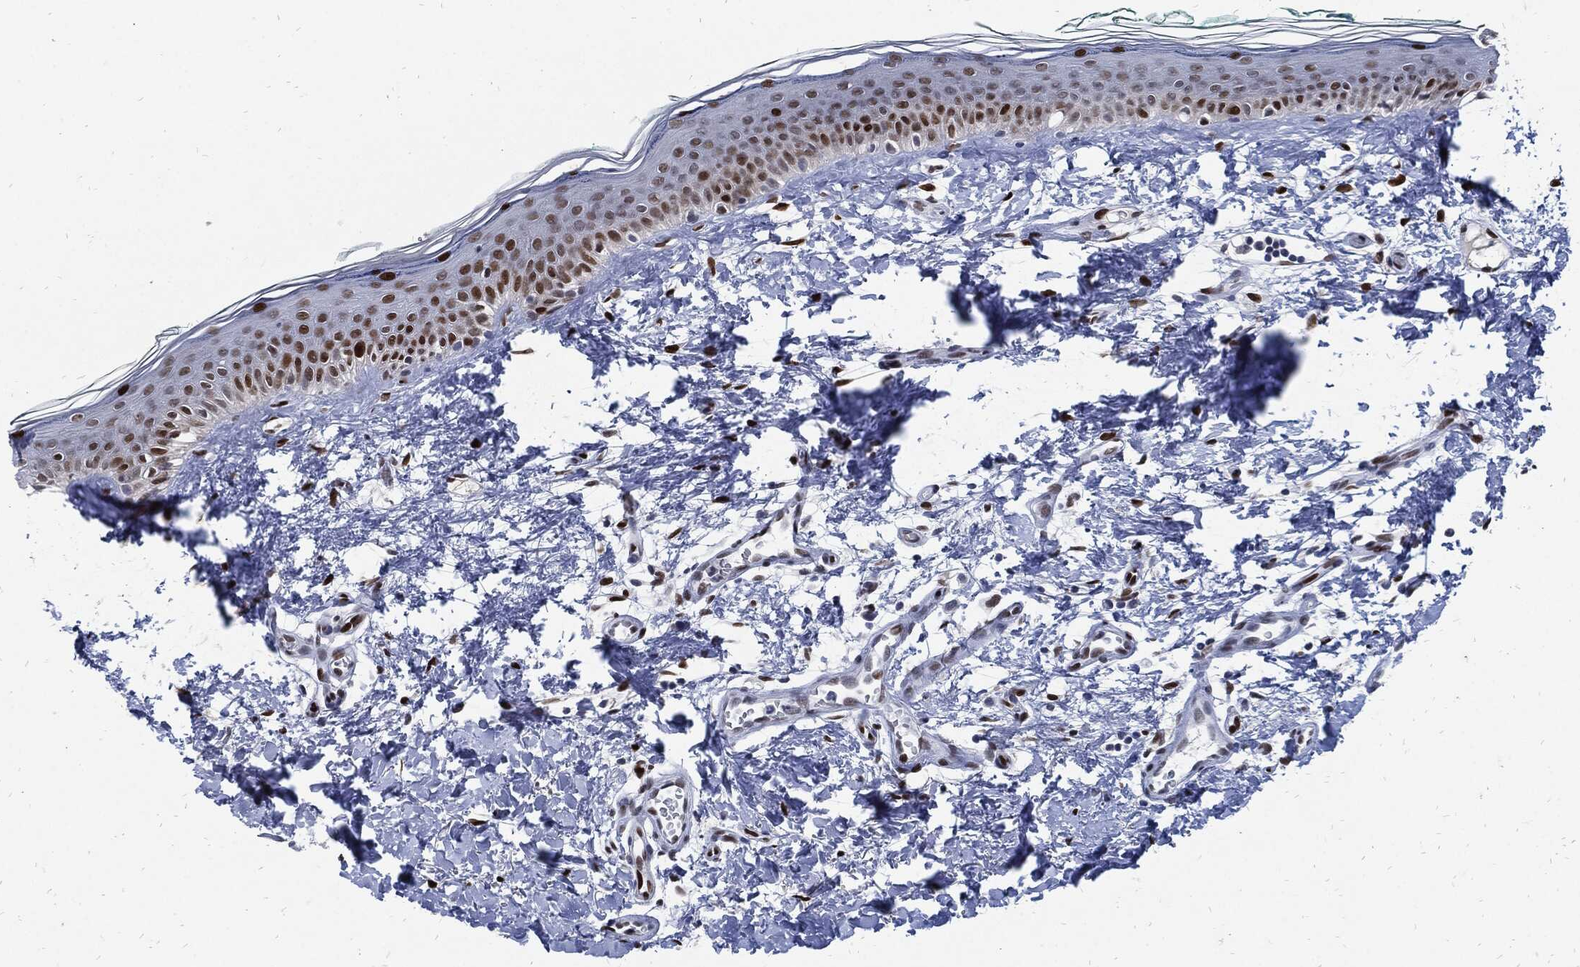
{"staining": {"intensity": "negative", "quantity": "none", "location": "none"}, "tissue": "skin", "cell_type": "Fibroblasts", "image_type": "normal", "snomed": [{"axis": "morphology", "description": "Normal tissue, NOS"}, {"axis": "morphology", "description": "Basal cell carcinoma"}, {"axis": "topography", "description": "Skin"}], "caption": "High power microscopy histopathology image of an IHC histopathology image of normal skin, revealing no significant staining in fibroblasts. (Brightfield microscopy of DAB immunohistochemistry at high magnification).", "gene": "JUN", "patient": {"sex": "male", "age": 33}}